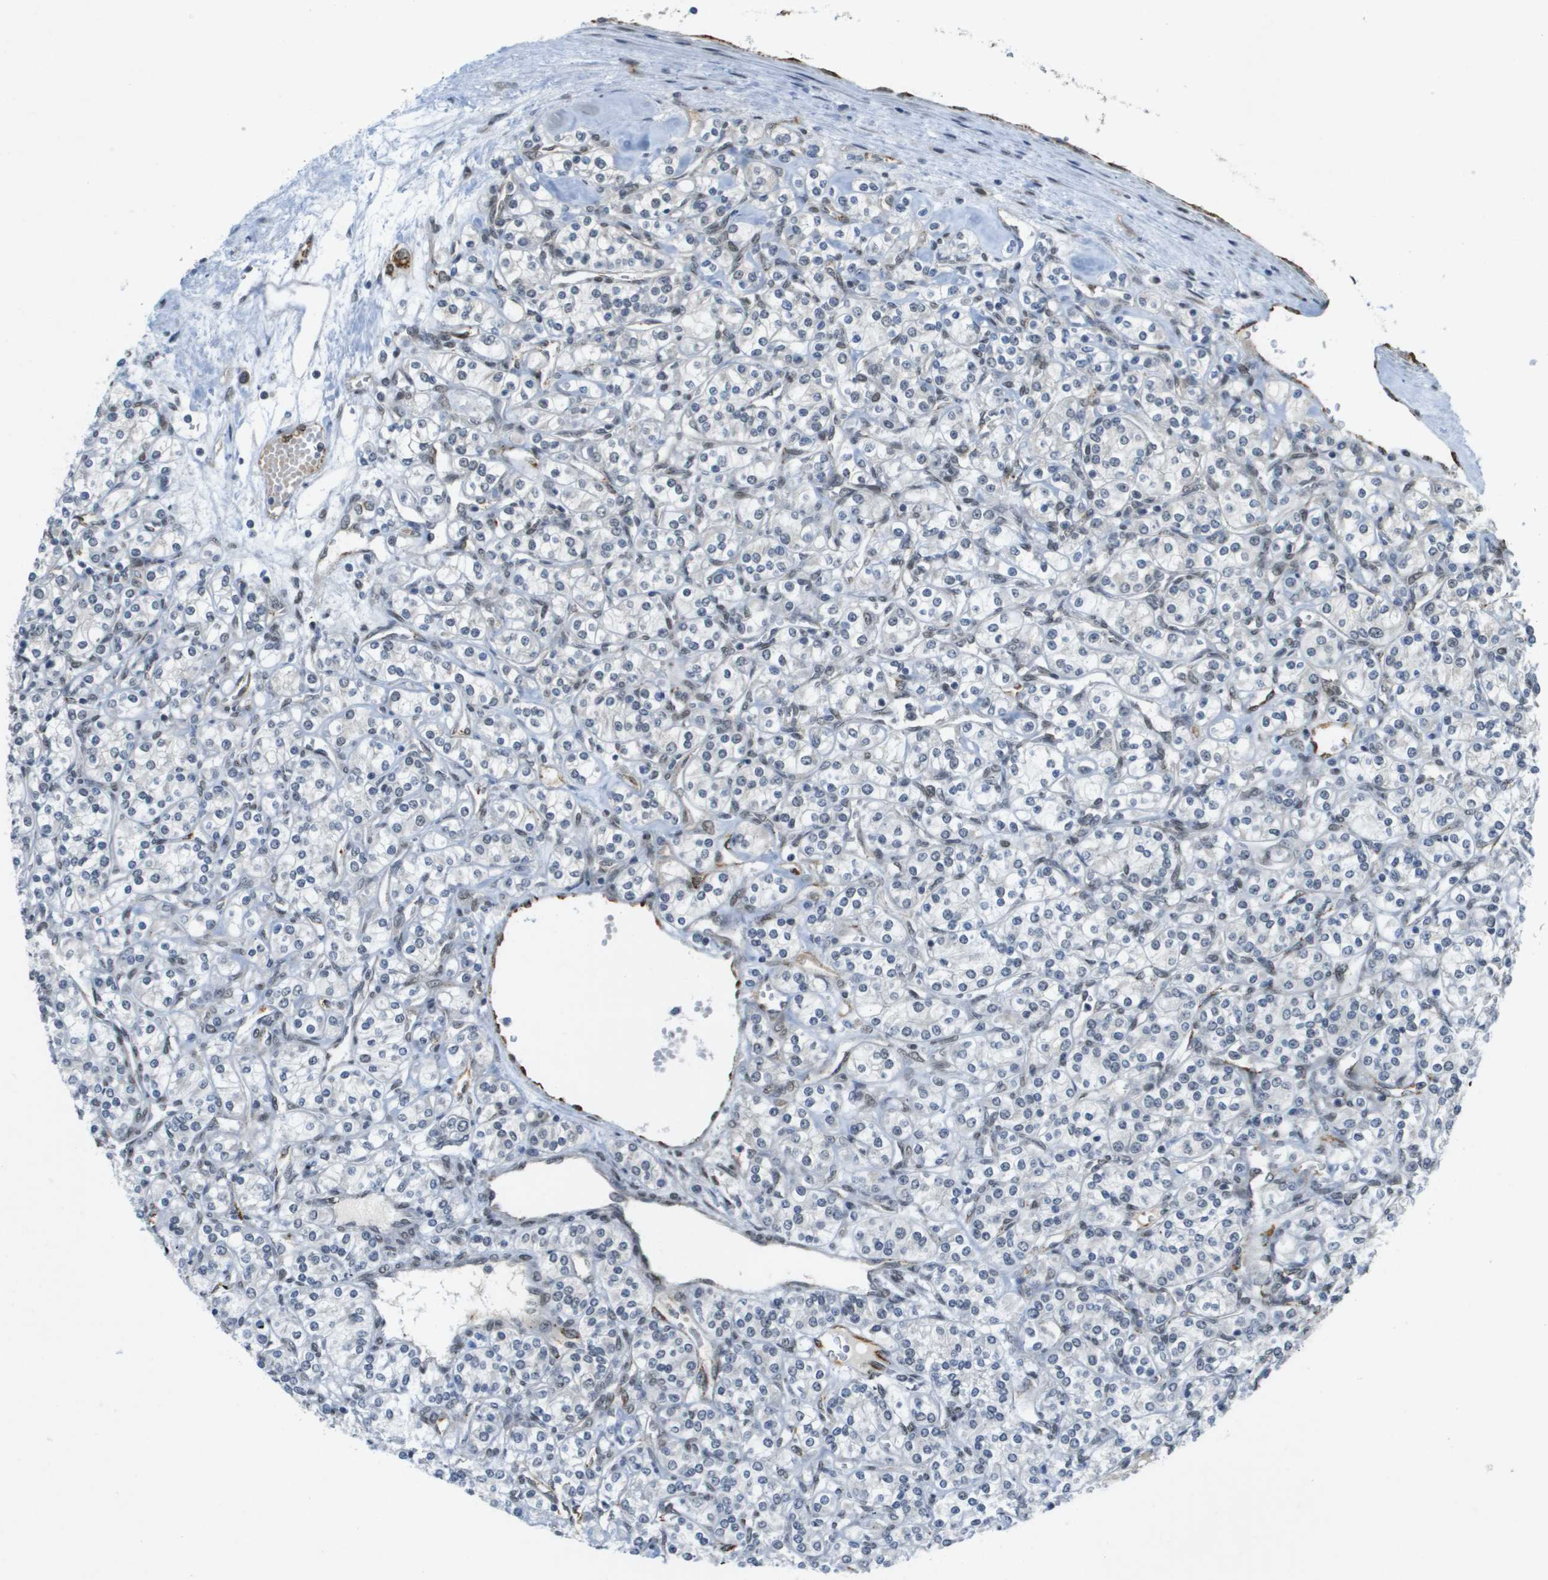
{"staining": {"intensity": "weak", "quantity": "<25%", "location": "nuclear"}, "tissue": "renal cancer", "cell_type": "Tumor cells", "image_type": "cancer", "snomed": [{"axis": "morphology", "description": "Adenocarcinoma, NOS"}, {"axis": "topography", "description": "Kidney"}], "caption": "The micrograph displays no staining of tumor cells in renal cancer.", "gene": "ARID1B", "patient": {"sex": "male", "age": 77}}